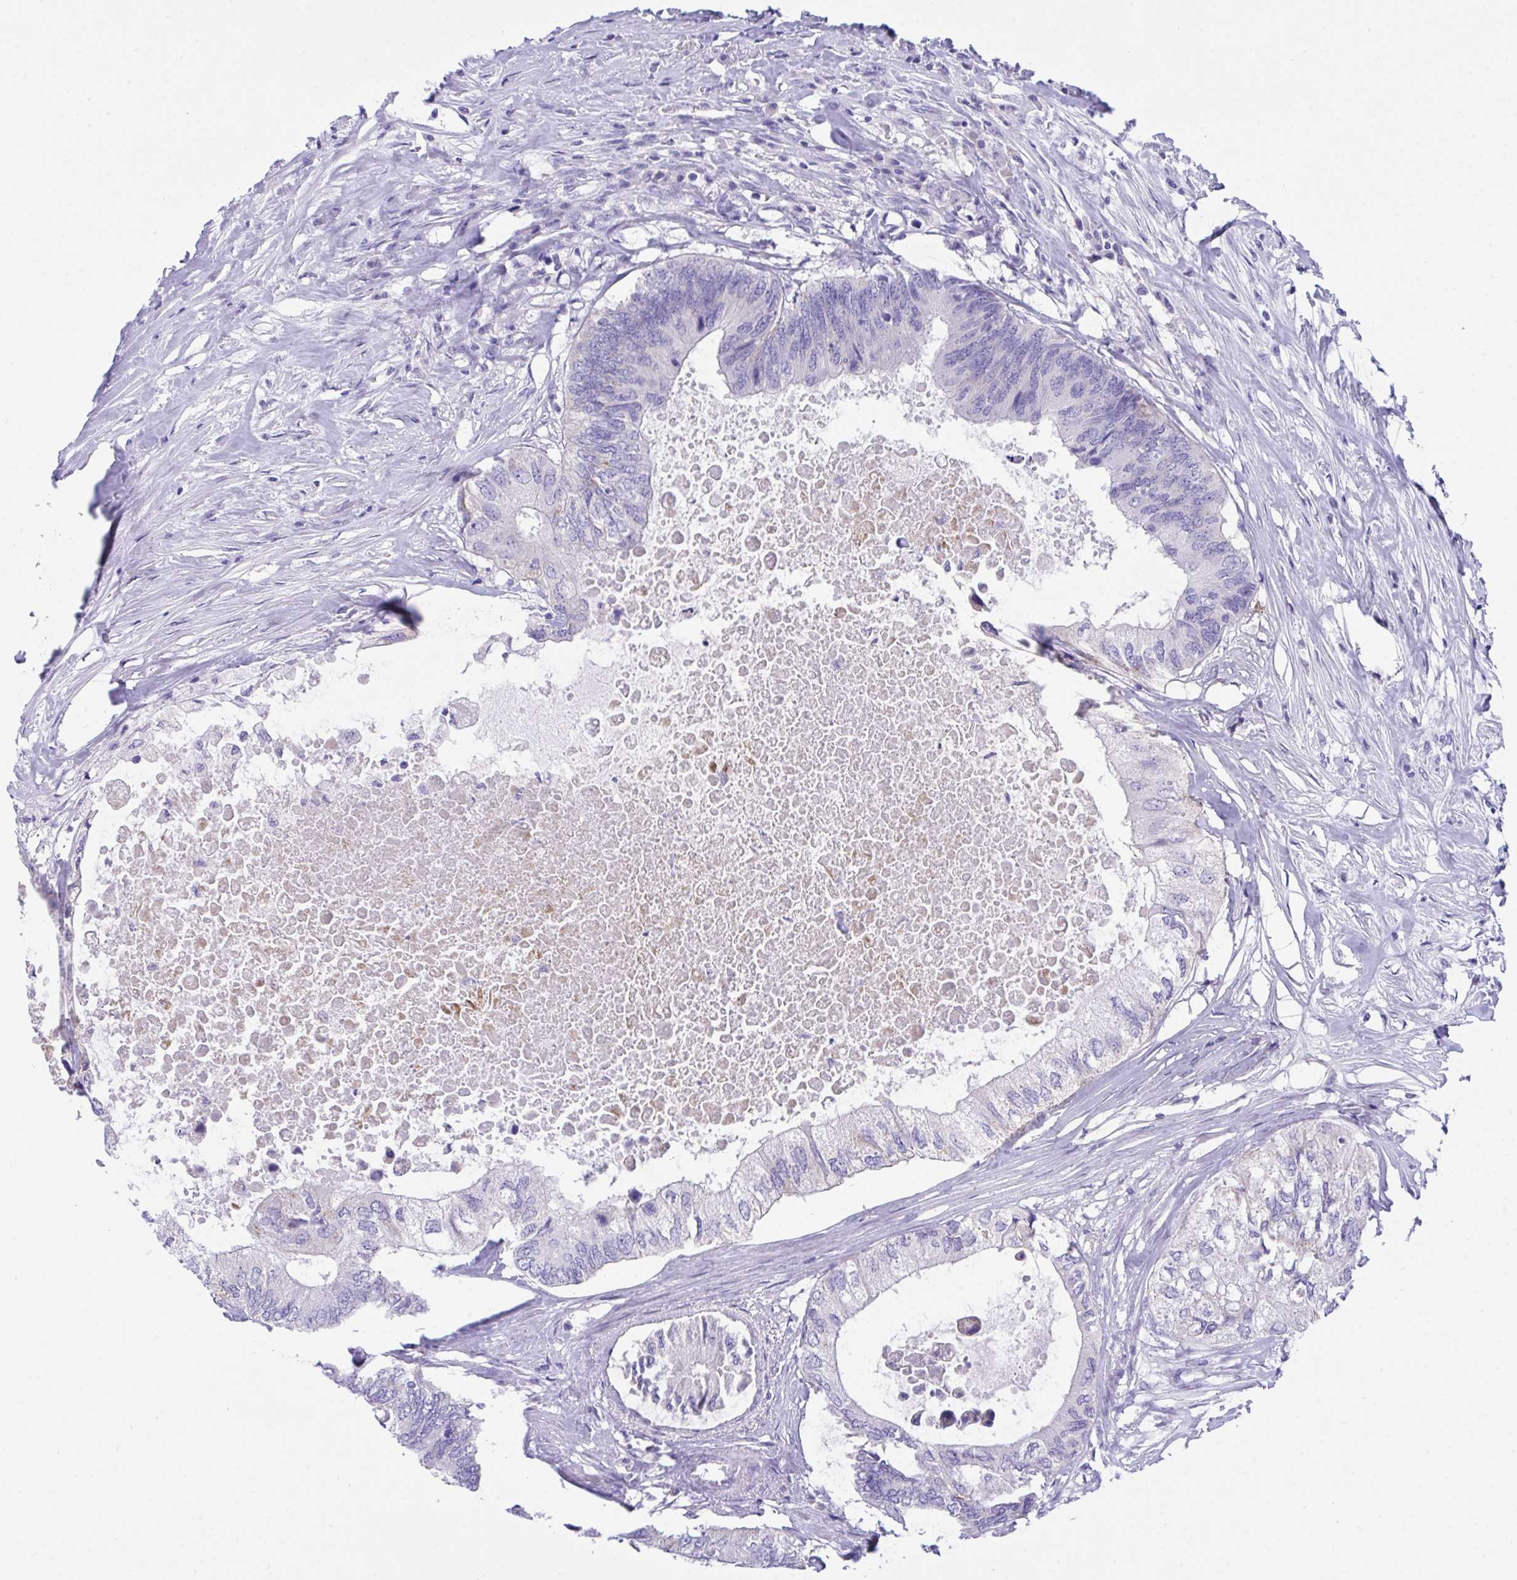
{"staining": {"intensity": "negative", "quantity": "none", "location": "none"}, "tissue": "colorectal cancer", "cell_type": "Tumor cells", "image_type": "cancer", "snomed": [{"axis": "morphology", "description": "Adenocarcinoma, NOS"}, {"axis": "topography", "description": "Colon"}], "caption": "Tumor cells show no significant positivity in colorectal cancer. (DAB immunohistochemistry (IHC) visualized using brightfield microscopy, high magnification).", "gene": "TMEM106B", "patient": {"sex": "male", "age": 71}}